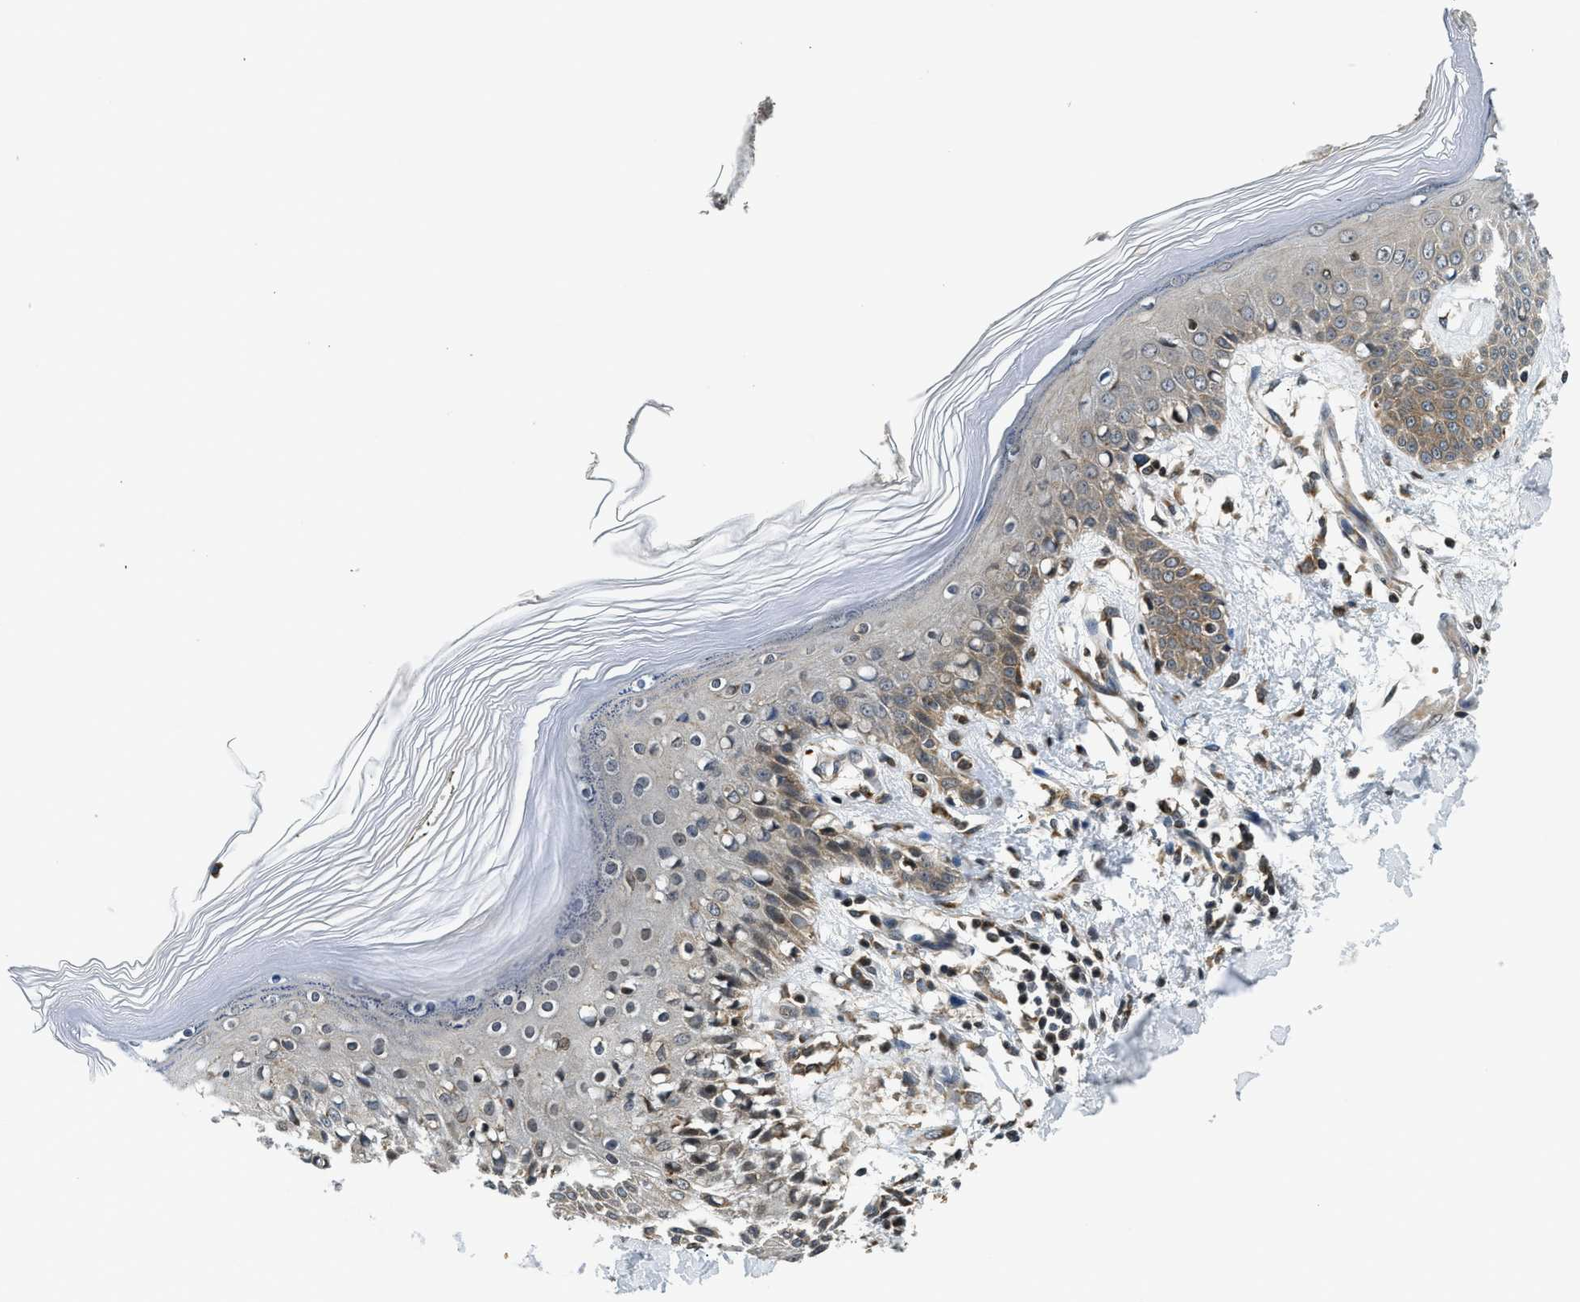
{"staining": {"intensity": "strong", "quantity": ">75%", "location": "cytoplasmic/membranous,nuclear"}, "tissue": "skin", "cell_type": "Fibroblasts", "image_type": "normal", "snomed": [{"axis": "morphology", "description": "Normal tissue, NOS"}, {"axis": "topography", "description": "Skin"}], "caption": "This photomicrograph exhibits immunohistochemistry (IHC) staining of unremarkable skin, with high strong cytoplasmic/membranous,nuclear positivity in about >75% of fibroblasts.", "gene": "RETREG3", "patient": {"sex": "male", "age": 53}}